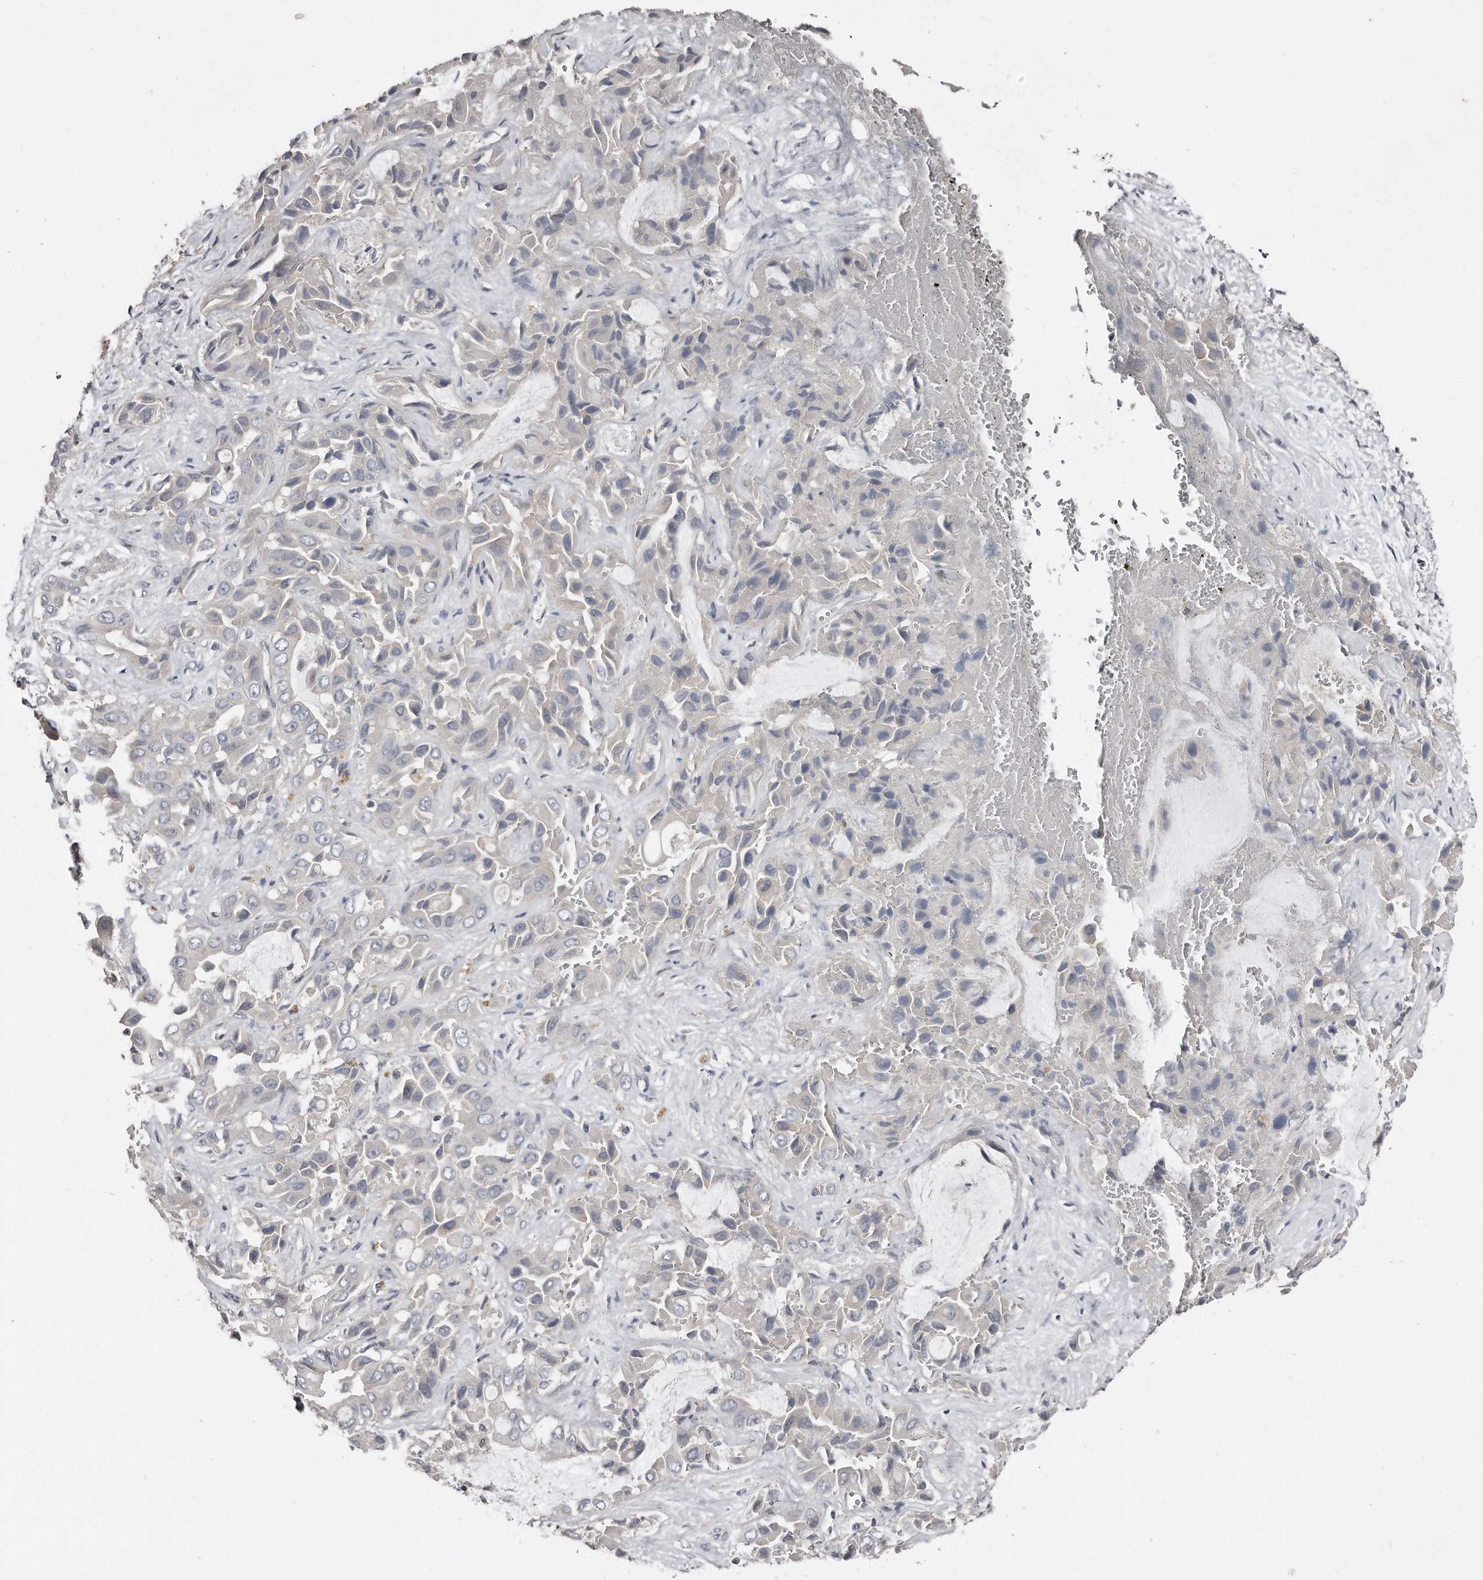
{"staining": {"intensity": "negative", "quantity": "none", "location": "none"}, "tissue": "liver cancer", "cell_type": "Tumor cells", "image_type": "cancer", "snomed": [{"axis": "morphology", "description": "Cholangiocarcinoma"}, {"axis": "topography", "description": "Liver"}], "caption": "Immunohistochemical staining of human cholangiocarcinoma (liver) reveals no significant staining in tumor cells.", "gene": "LMOD1", "patient": {"sex": "female", "age": 52}}